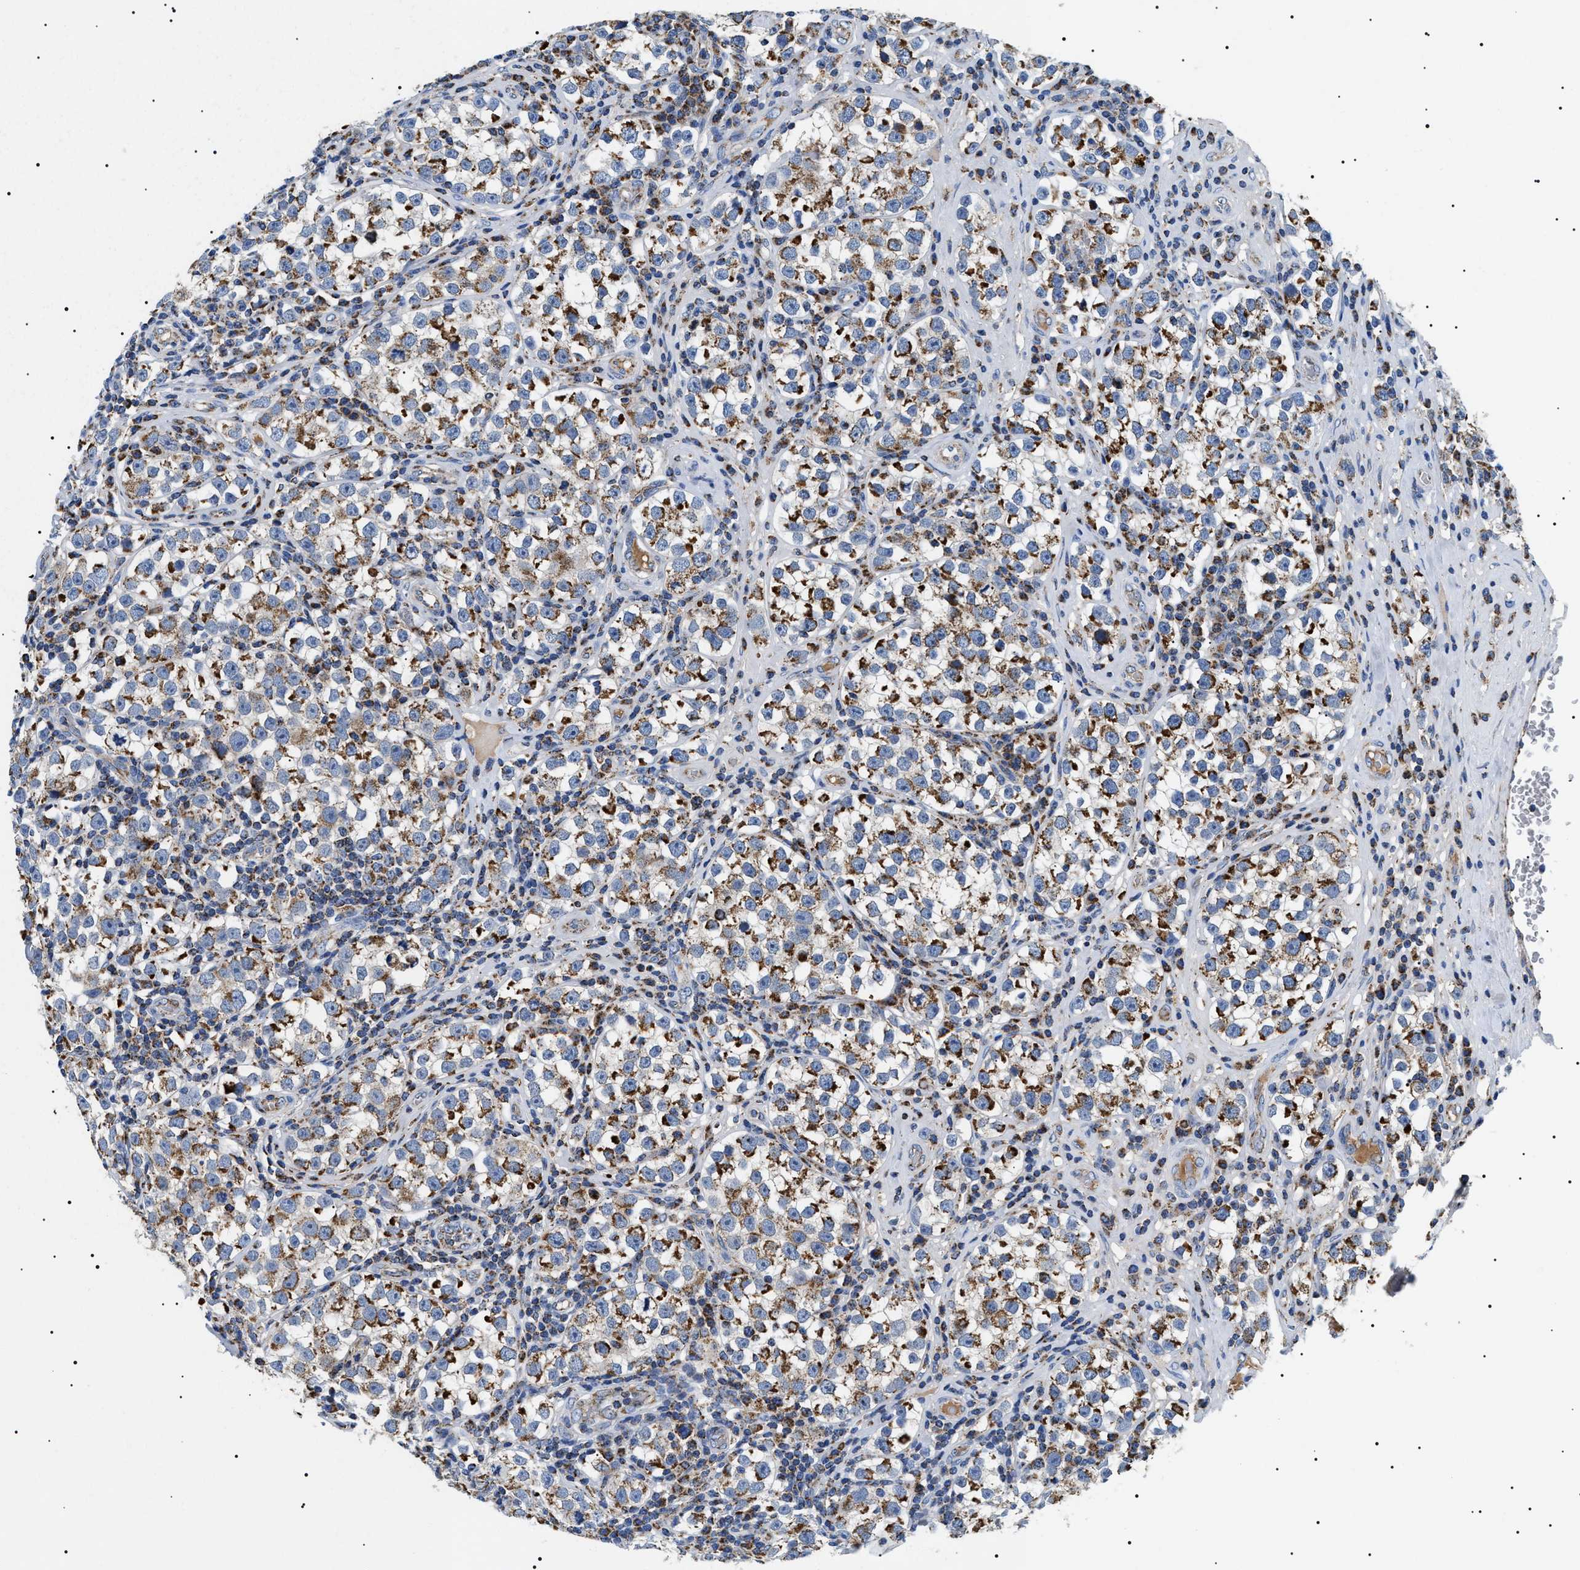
{"staining": {"intensity": "strong", "quantity": "25%-75%", "location": "cytoplasmic/membranous"}, "tissue": "testis cancer", "cell_type": "Tumor cells", "image_type": "cancer", "snomed": [{"axis": "morphology", "description": "Normal tissue, NOS"}, {"axis": "morphology", "description": "Seminoma, NOS"}, {"axis": "topography", "description": "Testis"}], "caption": "Testis cancer (seminoma) stained for a protein (brown) displays strong cytoplasmic/membranous positive expression in about 25%-75% of tumor cells.", "gene": "OXSM", "patient": {"sex": "male", "age": 43}}